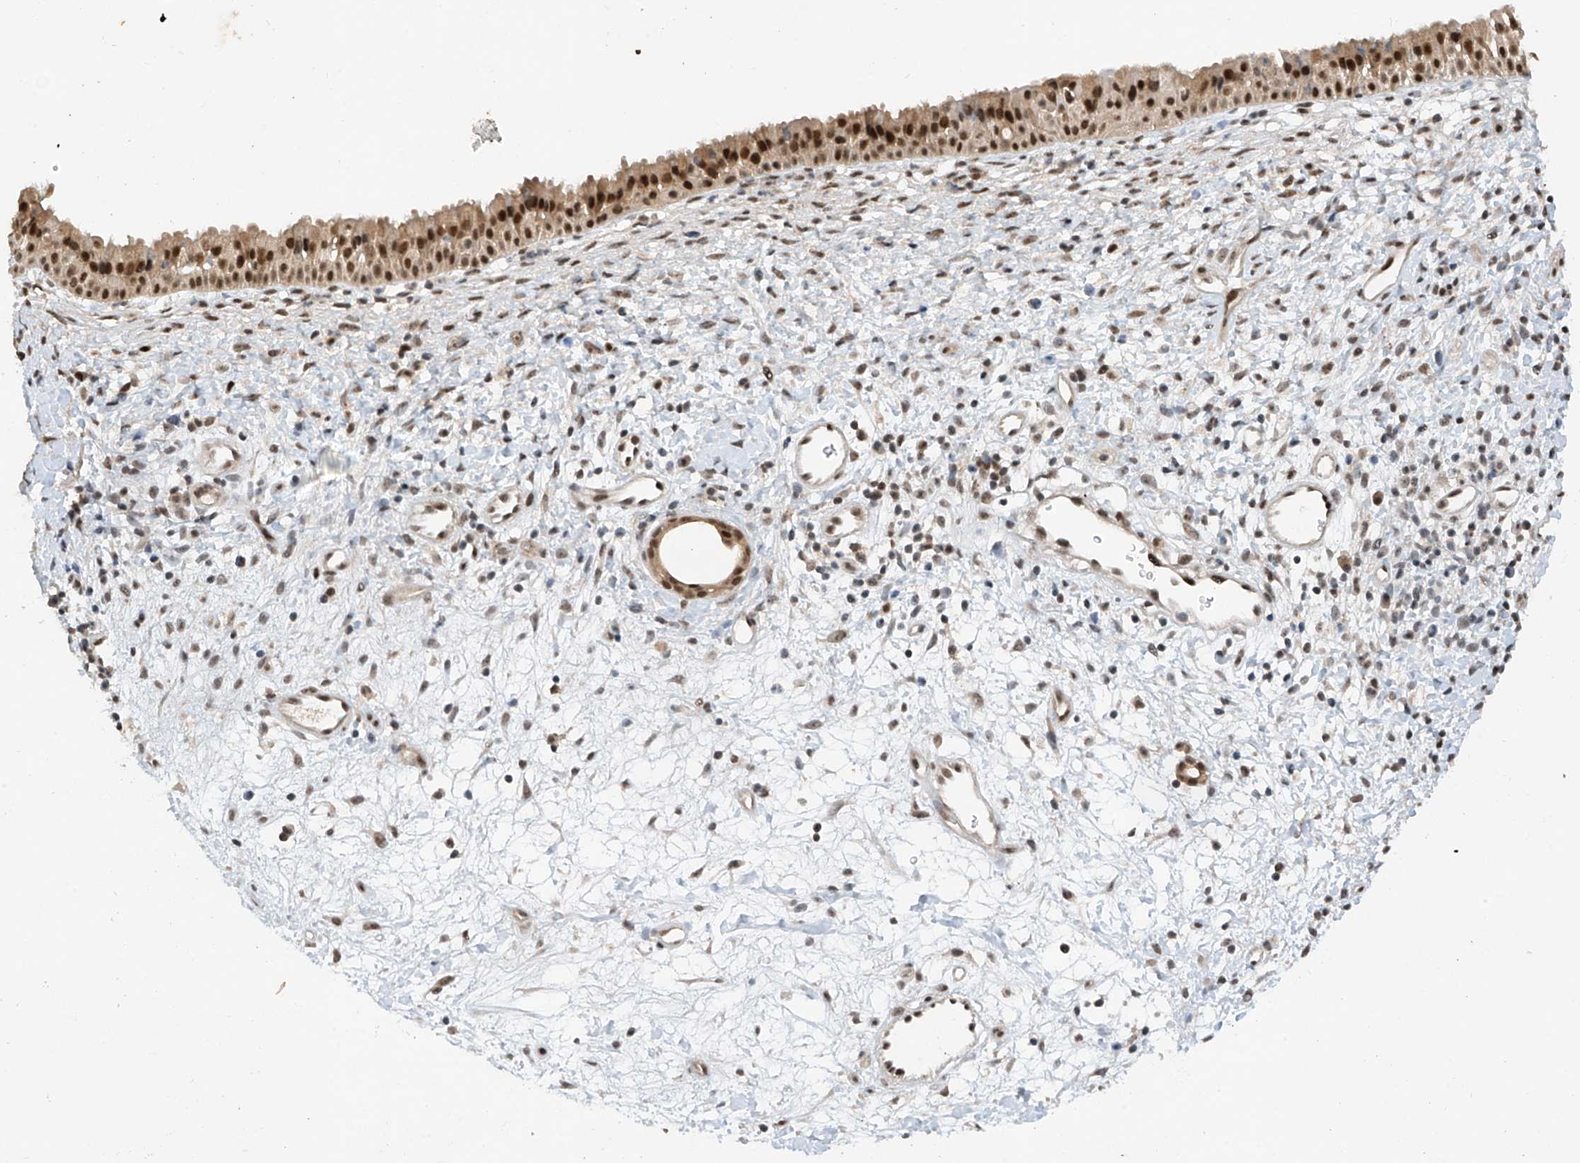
{"staining": {"intensity": "strong", "quantity": ">75%", "location": "nuclear"}, "tissue": "nasopharynx", "cell_type": "Respiratory epithelial cells", "image_type": "normal", "snomed": [{"axis": "morphology", "description": "Normal tissue, NOS"}, {"axis": "topography", "description": "Nasopharynx"}], "caption": "Protein expression analysis of unremarkable nasopharynx shows strong nuclear staining in approximately >75% of respiratory epithelial cells. The staining was performed using DAB (3,3'-diaminobenzidine) to visualize the protein expression in brown, while the nuclei were stained in blue with hematoxylin (Magnification: 20x).", "gene": "RPAIN", "patient": {"sex": "male", "age": 22}}